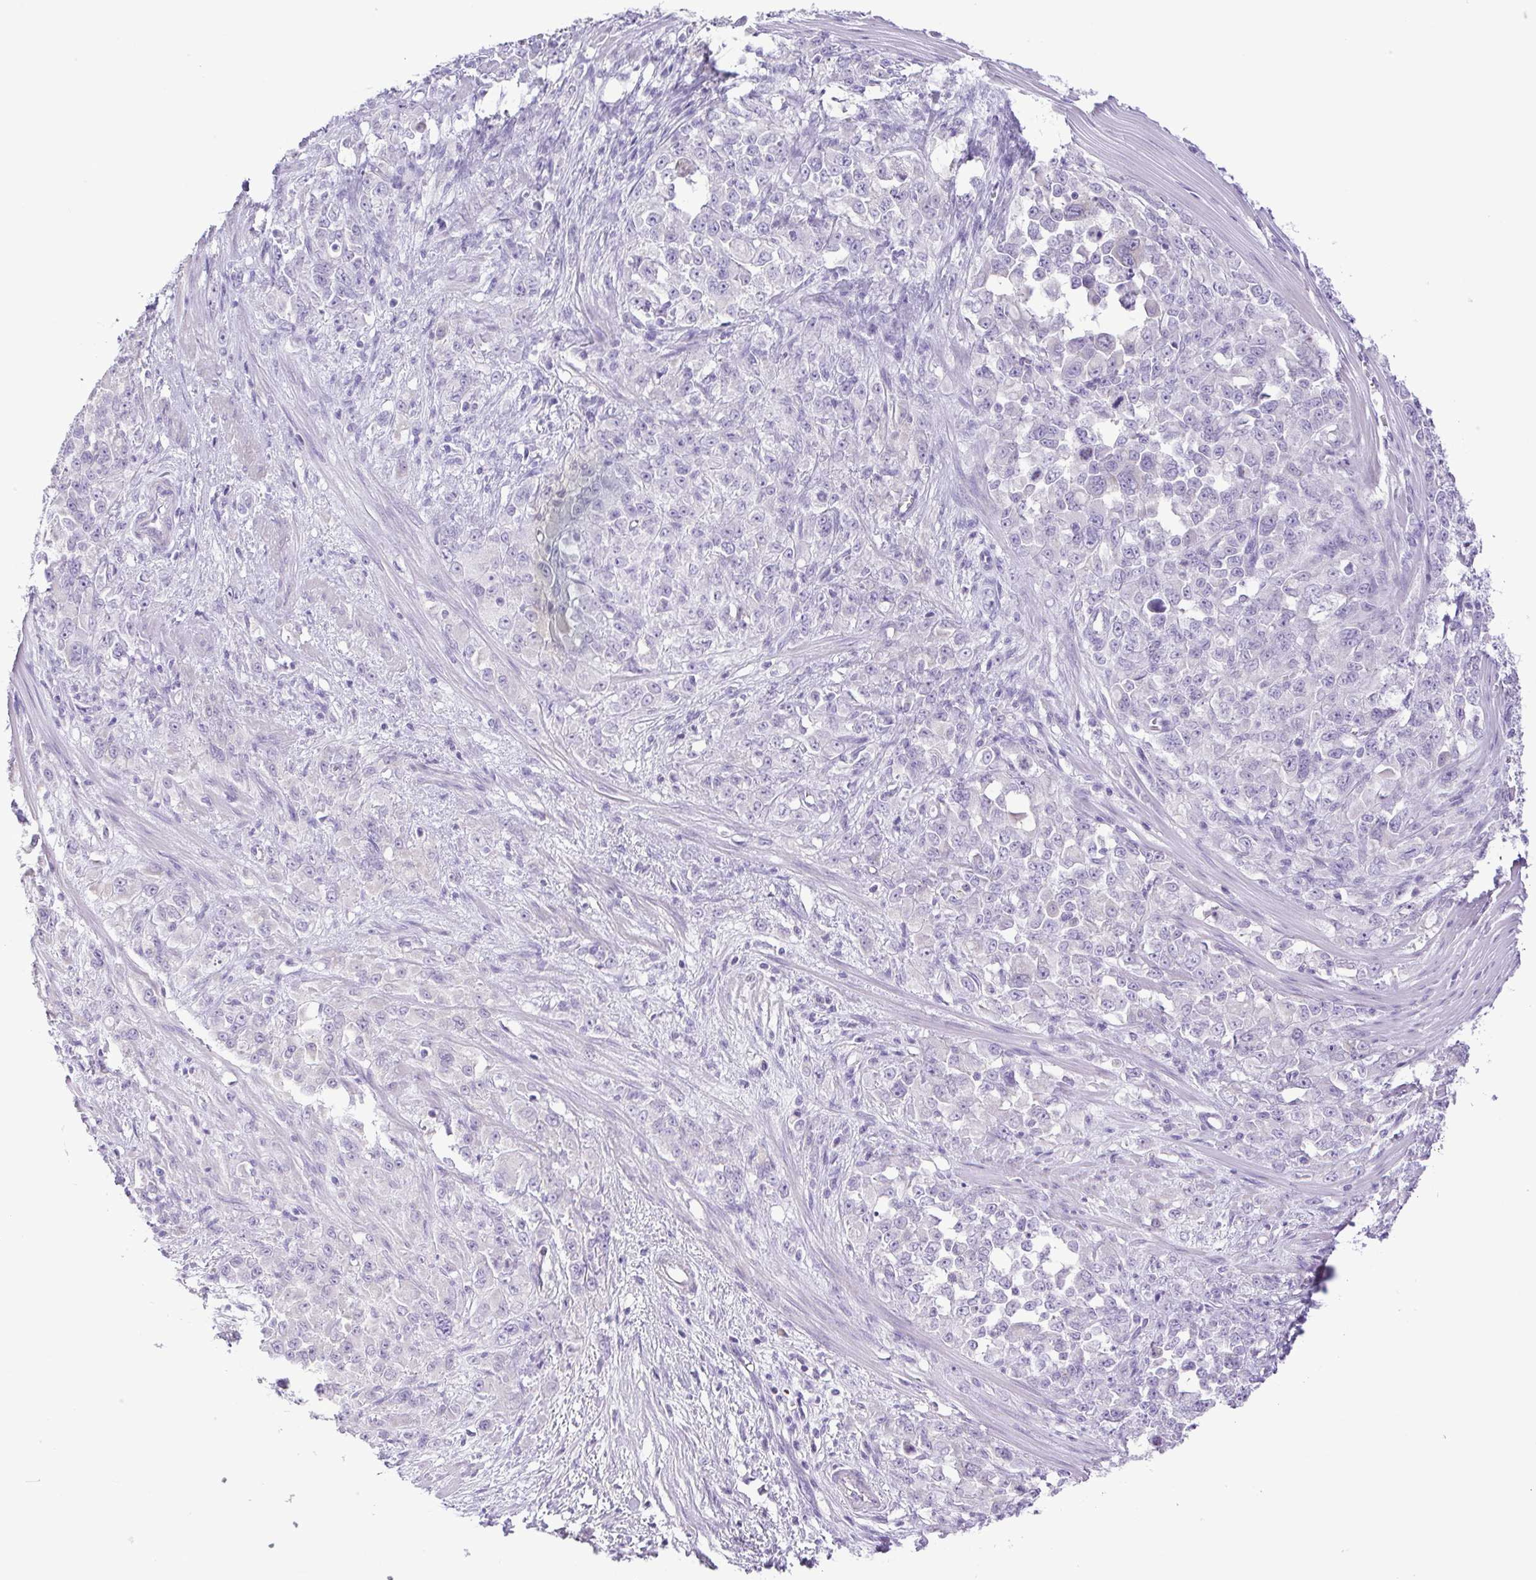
{"staining": {"intensity": "negative", "quantity": "none", "location": "none"}, "tissue": "stomach cancer", "cell_type": "Tumor cells", "image_type": "cancer", "snomed": [{"axis": "morphology", "description": "Adenocarcinoma, NOS"}, {"axis": "topography", "description": "Stomach"}], "caption": "Stomach cancer (adenocarcinoma) was stained to show a protein in brown. There is no significant positivity in tumor cells. (Stains: DAB immunohistochemistry with hematoxylin counter stain, Microscopy: brightfield microscopy at high magnification).", "gene": "CDSN", "patient": {"sex": "female", "age": 76}}